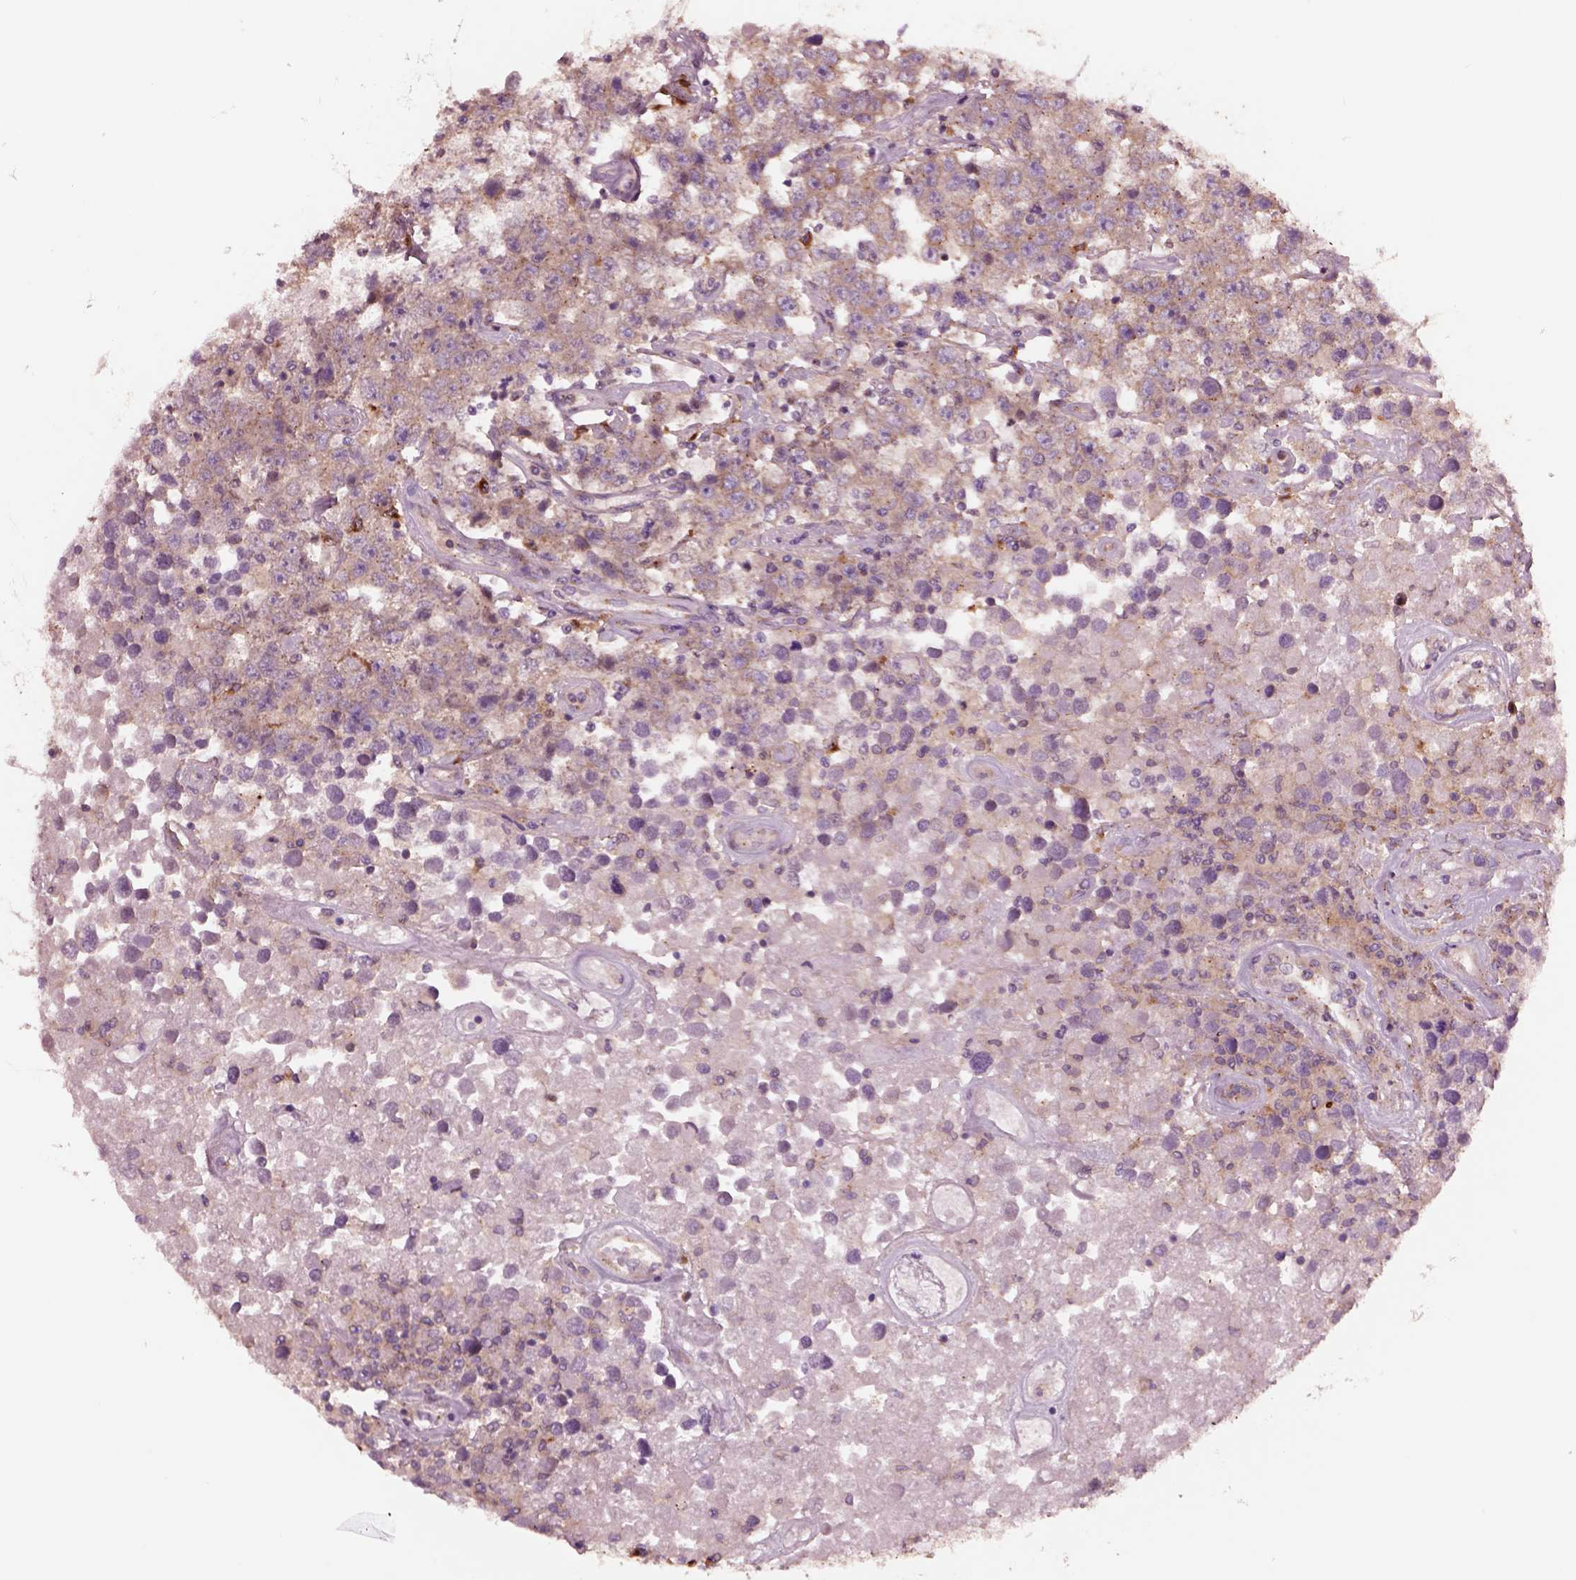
{"staining": {"intensity": "moderate", "quantity": ">75%", "location": "cytoplasmic/membranous"}, "tissue": "testis cancer", "cell_type": "Tumor cells", "image_type": "cancer", "snomed": [{"axis": "morphology", "description": "Seminoma, NOS"}, {"axis": "topography", "description": "Testis"}], "caption": "Testis cancer stained with DAB (3,3'-diaminobenzidine) IHC reveals medium levels of moderate cytoplasmic/membranous staining in about >75% of tumor cells.", "gene": "SEC23A", "patient": {"sex": "male", "age": 52}}